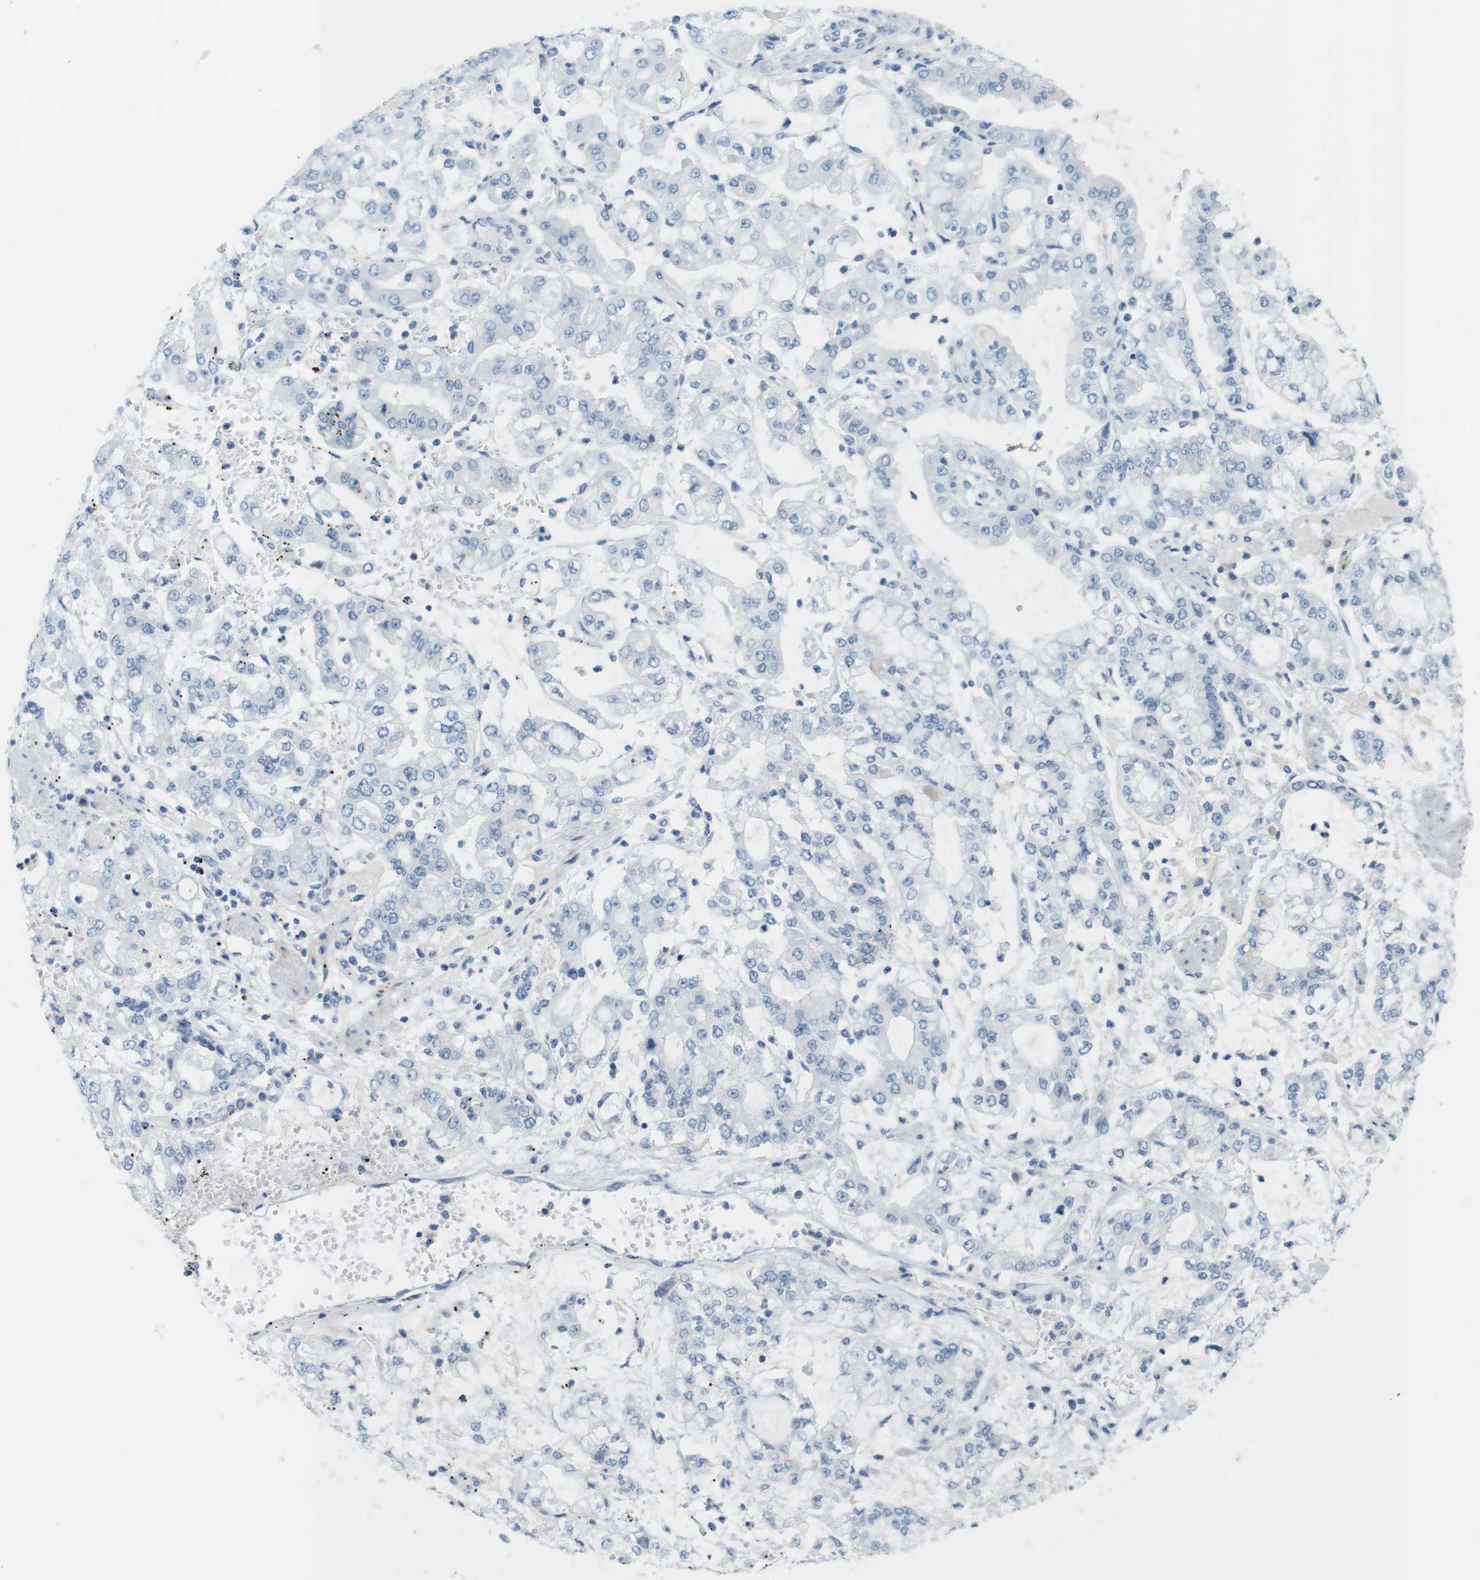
{"staining": {"intensity": "negative", "quantity": "none", "location": "none"}, "tissue": "stomach cancer", "cell_type": "Tumor cells", "image_type": "cancer", "snomed": [{"axis": "morphology", "description": "Adenocarcinoma, NOS"}, {"axis": "topography", "description": "Stomach"}], "caption": "Immunohistochemistry of human stomach adenocarcinoma shows no staining in tumor cells.", "gene": "MYH9", "patient": {"sex": "male", "age": 76}}